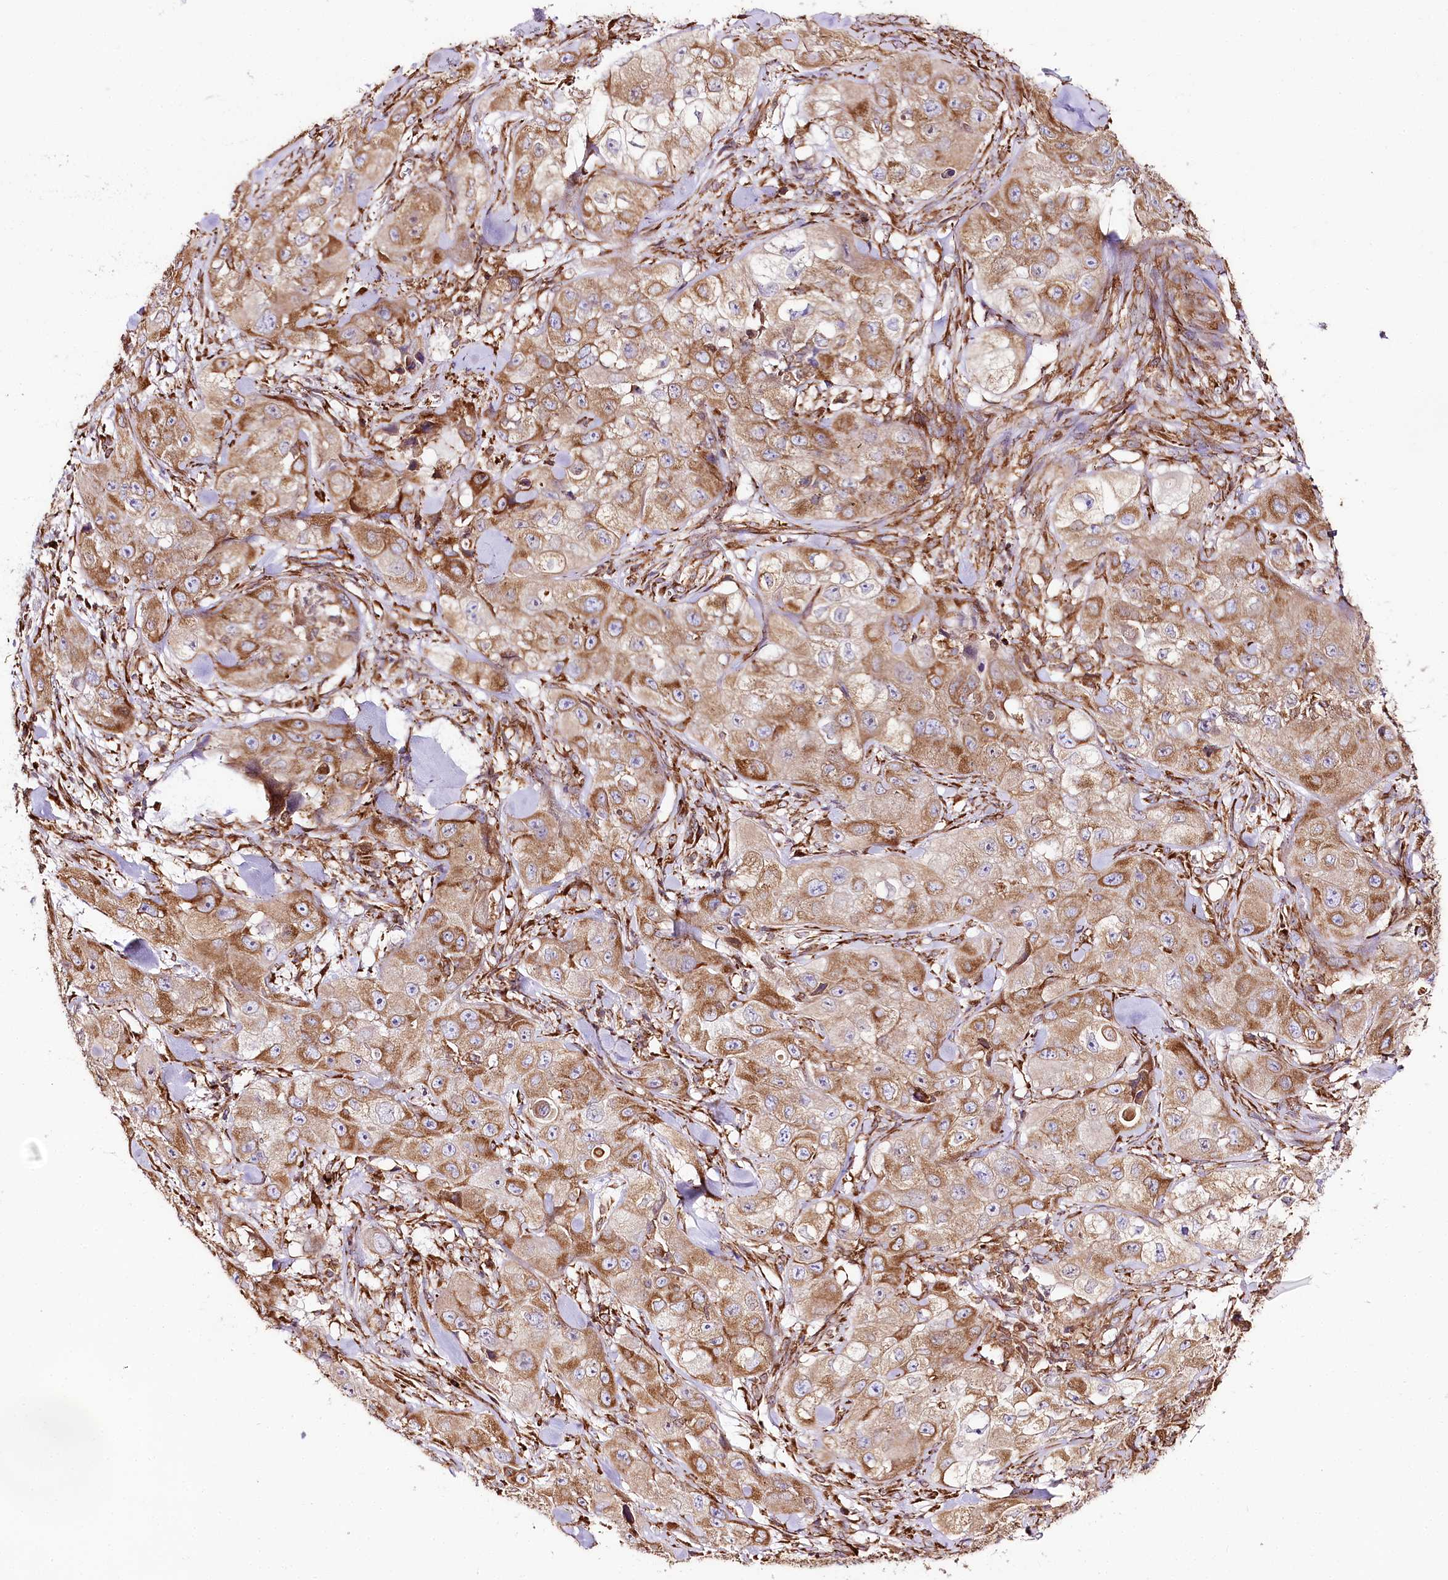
{"staining": {"intensity": "moderate", "quantity": ">75%", "location": "cytoplasmic/membranous"}, "tissue": "skin cancer", "cell_type": "Tumor cells", "image_type": "cancer", "snomed": [{"axis": "morphology", "description": "Squamous cell carcinoma, NOS"}, {"axis": "topography", "description": "Skin"}, {"axis": "topography", "description": "Subcutis"}], "caption": "DAB (3,3'-diaminobenzidine) immunohistochemical staining of human squamous cell carcinoma (skin) reveals moderate cytoplasmic/membranous protein staining in approximately >75% of tumor cells.", "gene": "CNPY2", "patient": {"sex": "male", "age": 73}}